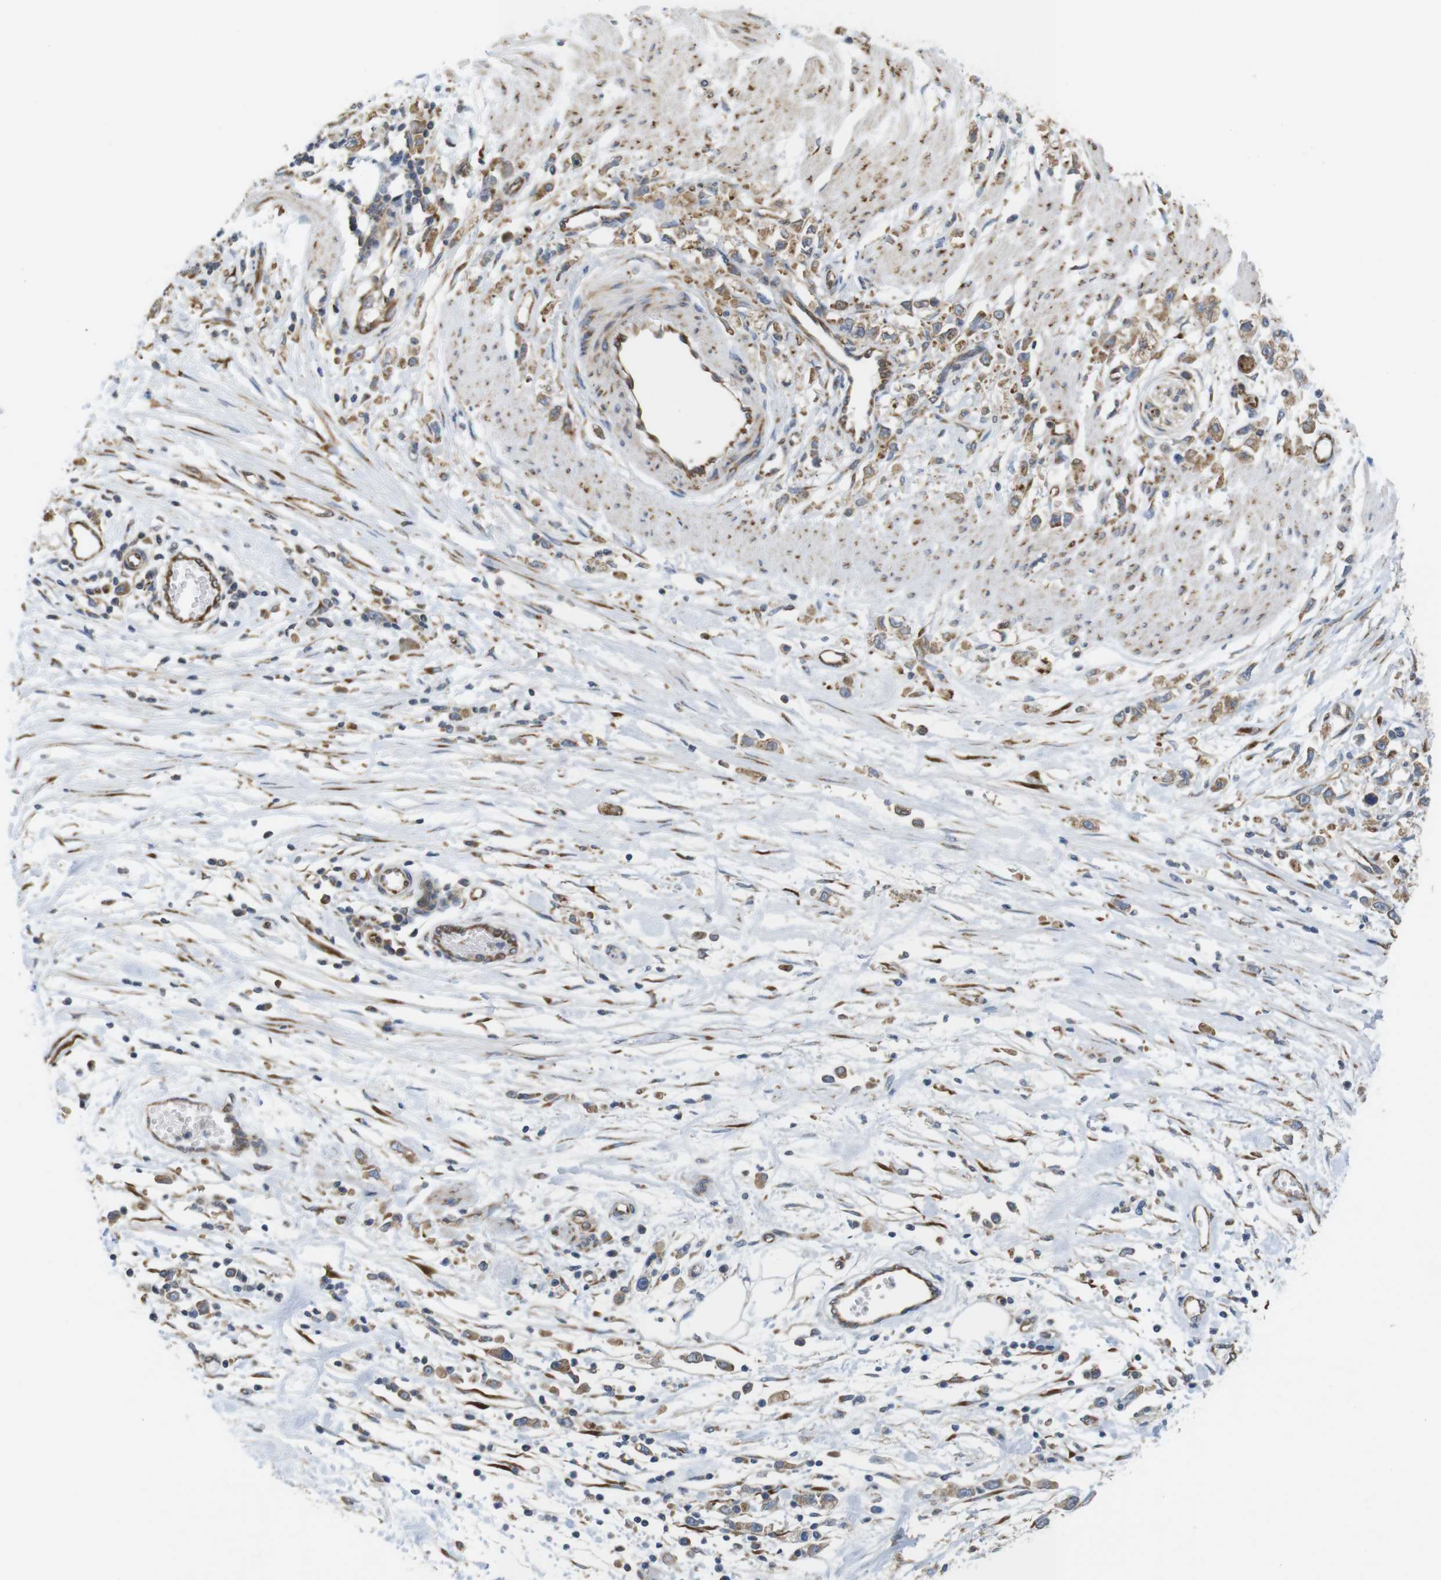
{"staining": {"intensity": "moderate", "quantity": ">75%", "location": "cytoplasmic/membranous"}, "tissue": "stomach cancer", "cell_type": "Tumor cells", "image_type": "cancer", "snomed": [{"axis": "morphology", "description": "Adenocarcinoma, NOS"}, {"axis": "topography", "description": "Stomach"}], "caption": "Moderate cytoplasmic/membranous staining is seen in approximately >75% of tumor cells in adenocarcinoma (stomach).", "gene": "PCNX2", "patient": {"sex": "female", "age": 59}}